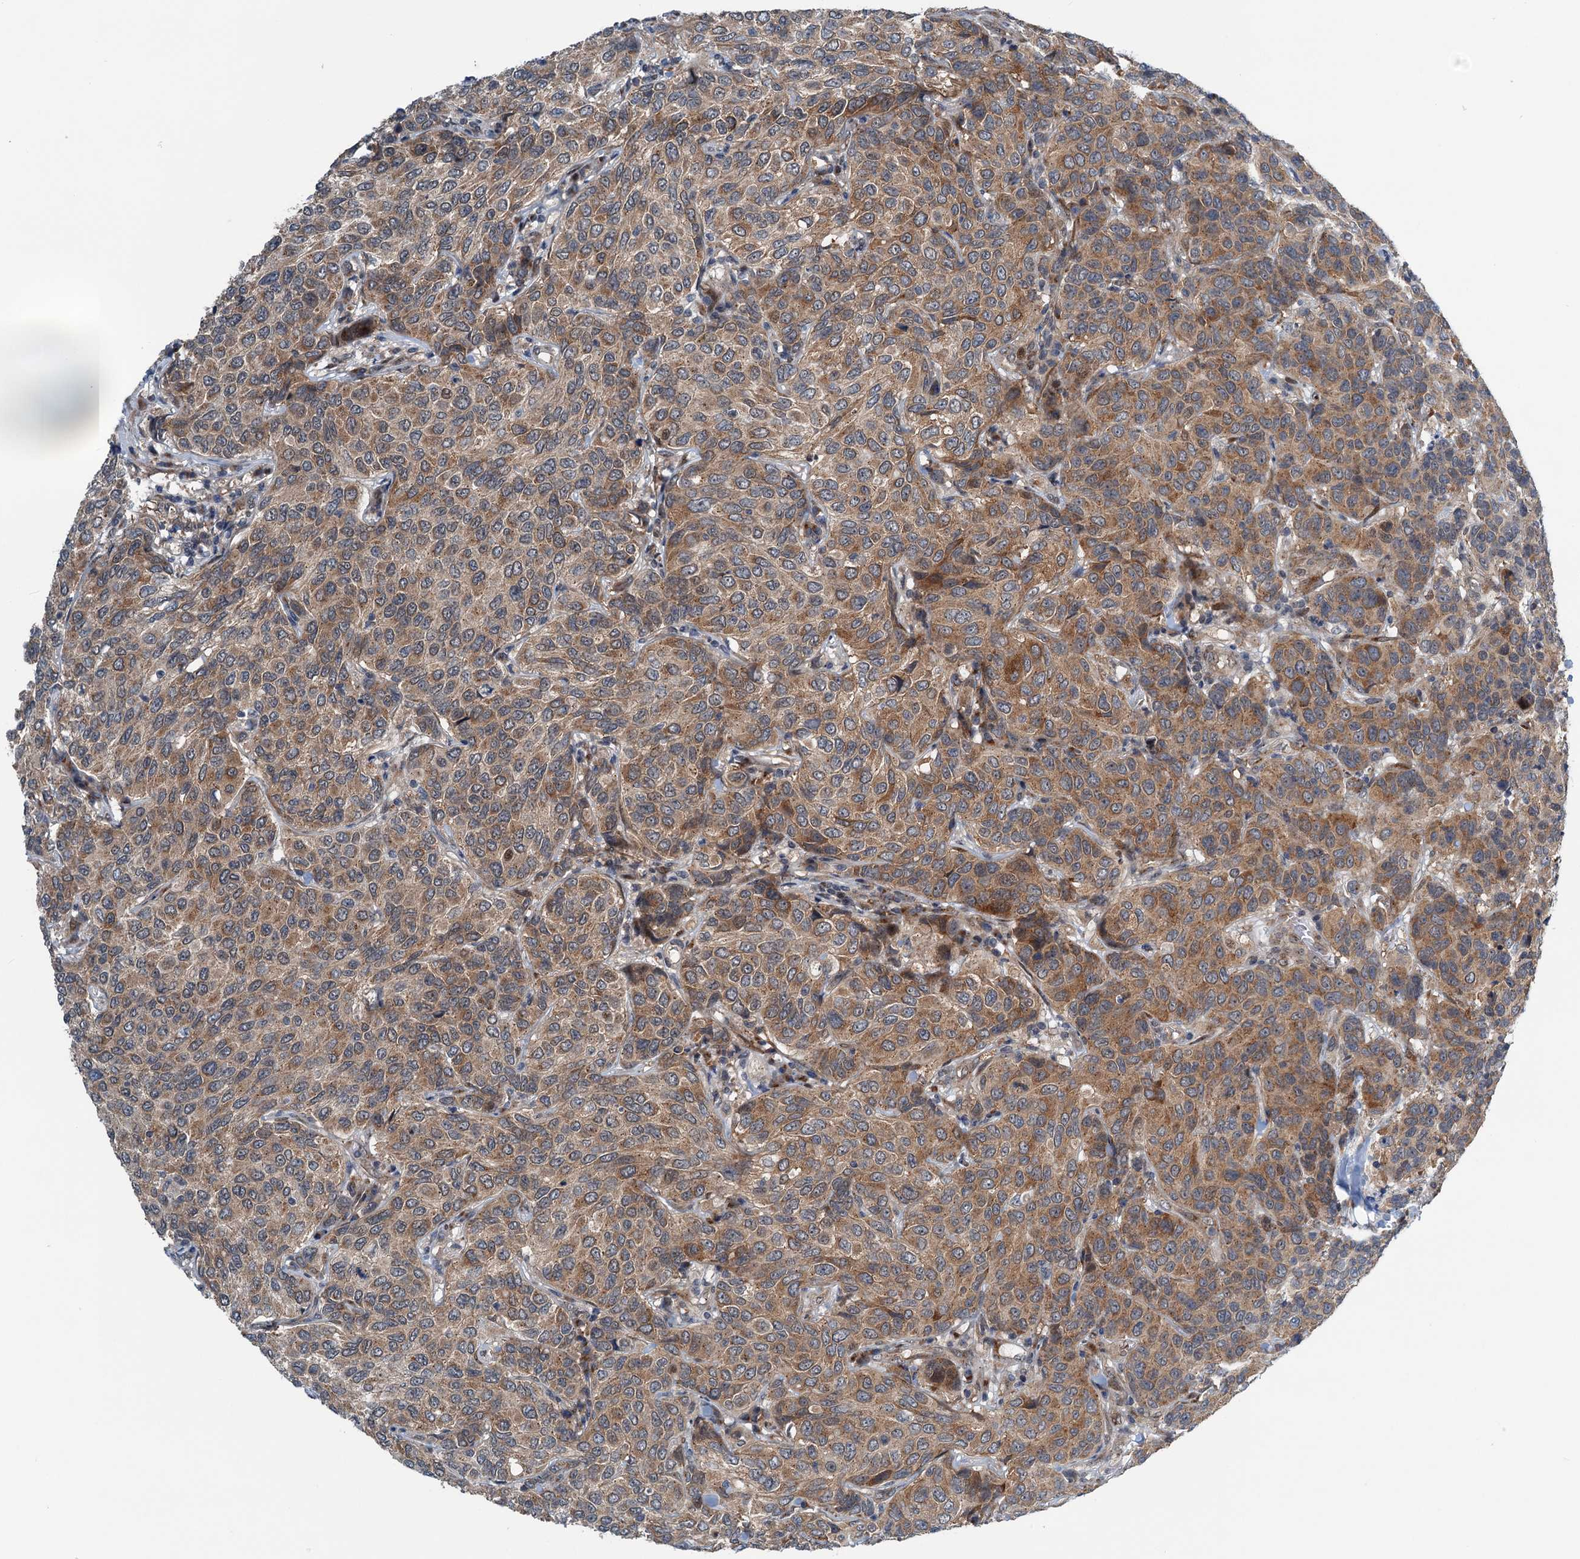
{"staining": {"intensity": "moderate", "quantity": "<25%", "location": "cytoplasmic/membranous"}, "tissue": "breast cancer", "cell_type": "Tumor cells", "image_type": "cancer", "snomed": [{"axis": "morphology", "description": "Duct carcinoma"}, {"axis": "topography", "description": "Breast"}], "caption": "This photomicrograph demonstrates immunohistochemistry (IHC) staining of breast cancer (intraductal carcinoma), with low moderate cytoplasmic/membranous staining in about <25% of tumor cells.", "gene": "DYNC2I2", "patient": {"sex": "female", "age": 55}}